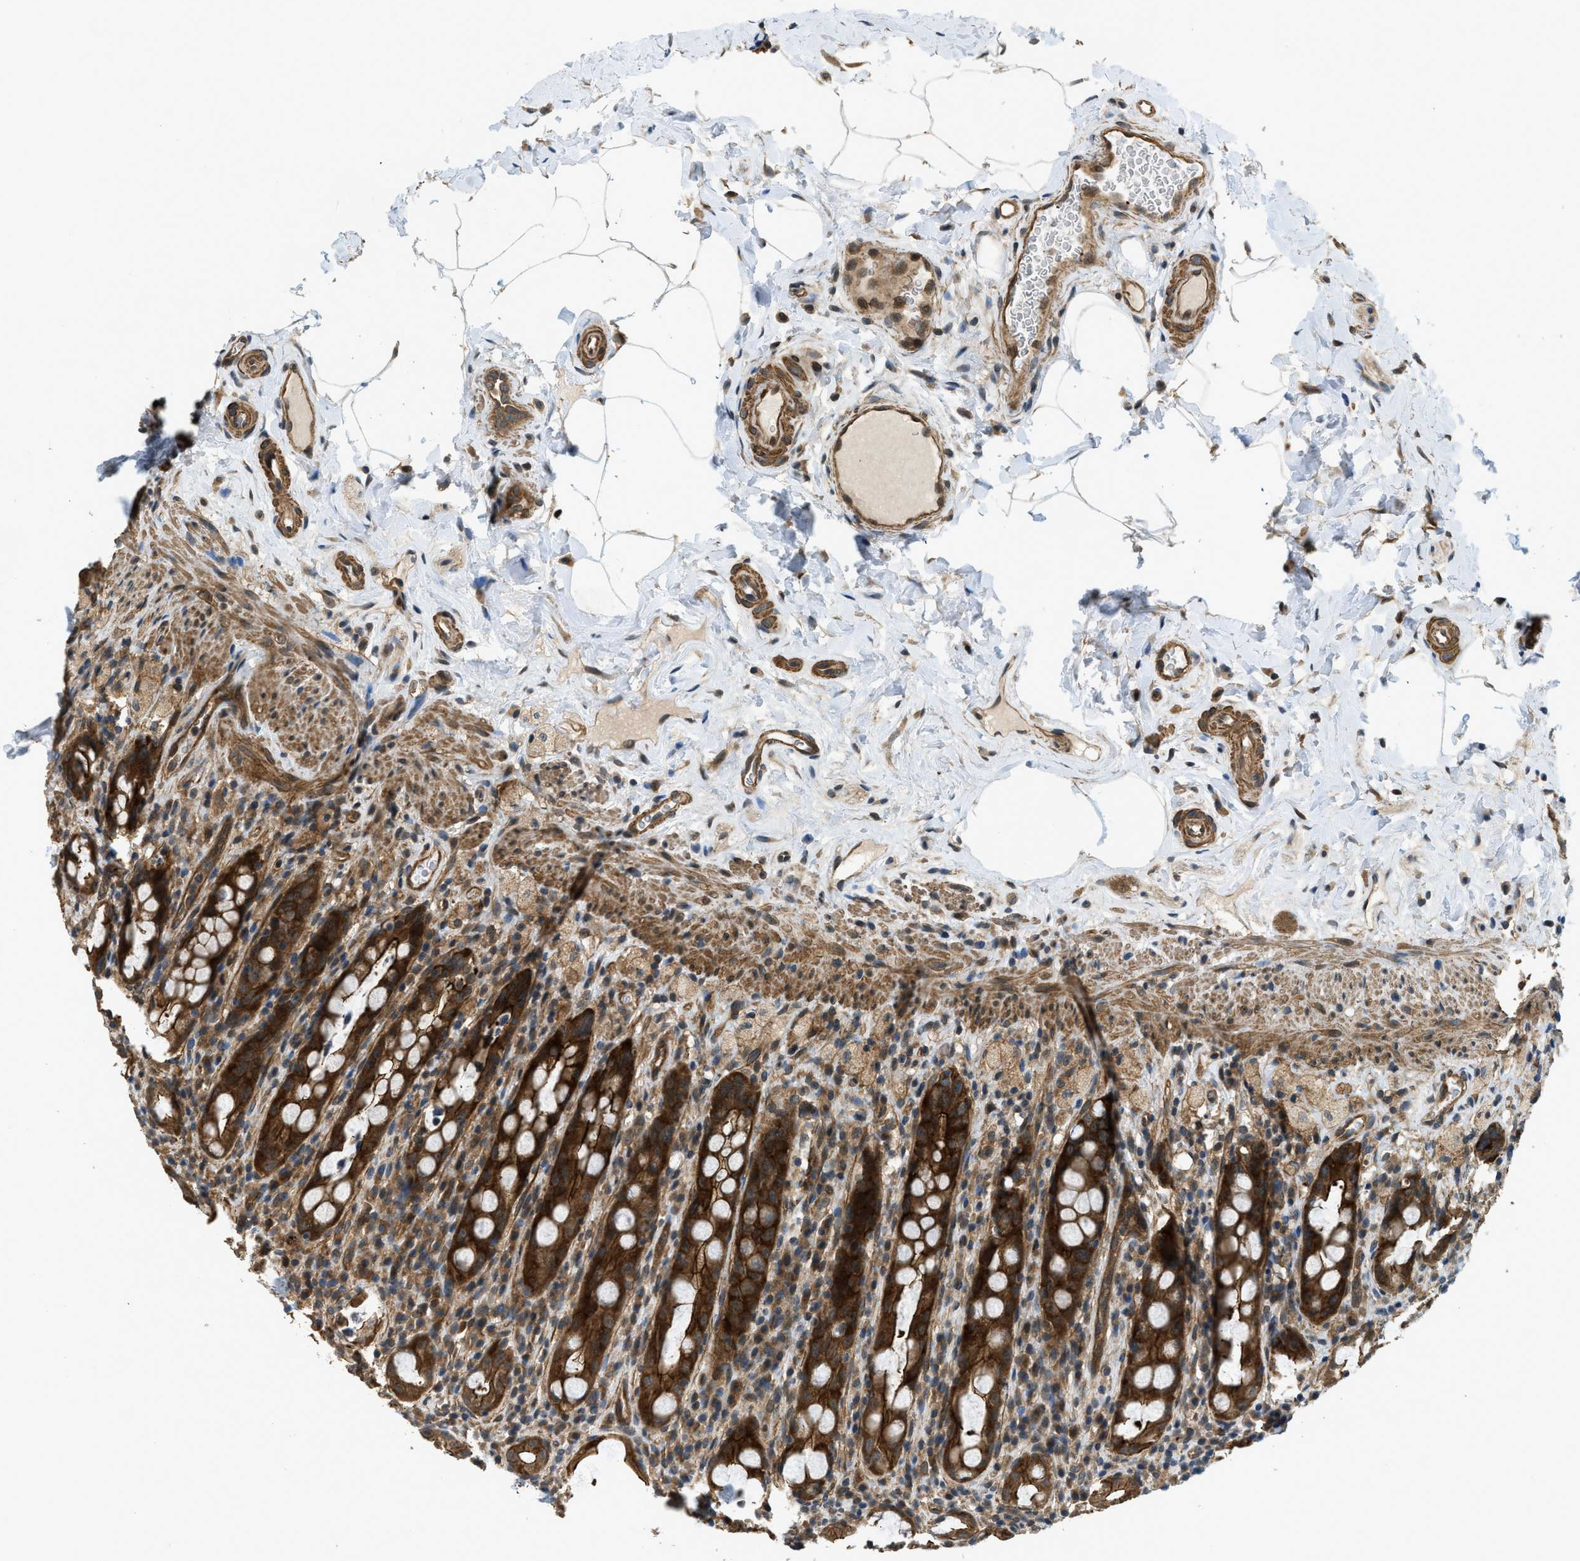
{"staining": {"intensity": "strong", "quantity": ">75%", "location": "cytoplasmic/membranous"}, "tissue": "rectum", "cell_type": "Glandular cells", "image_type": "normal", "snomed": [{"axis": "morphology", "description": "Normal tissue, NOS"}, {"axis": "topography", "description": "Rectum"}], "caption": "A high amount of strong cytoplasmic/membranous expression is present in about >75% of glandular cells in unremarkable rectum. The staining is performed using DAB brown chromogen to label protein expression. The nuclei are counter-stained blue using hematoxylin.", "gene": "CGN", "patient": {"sex": "male", "age": 44}}